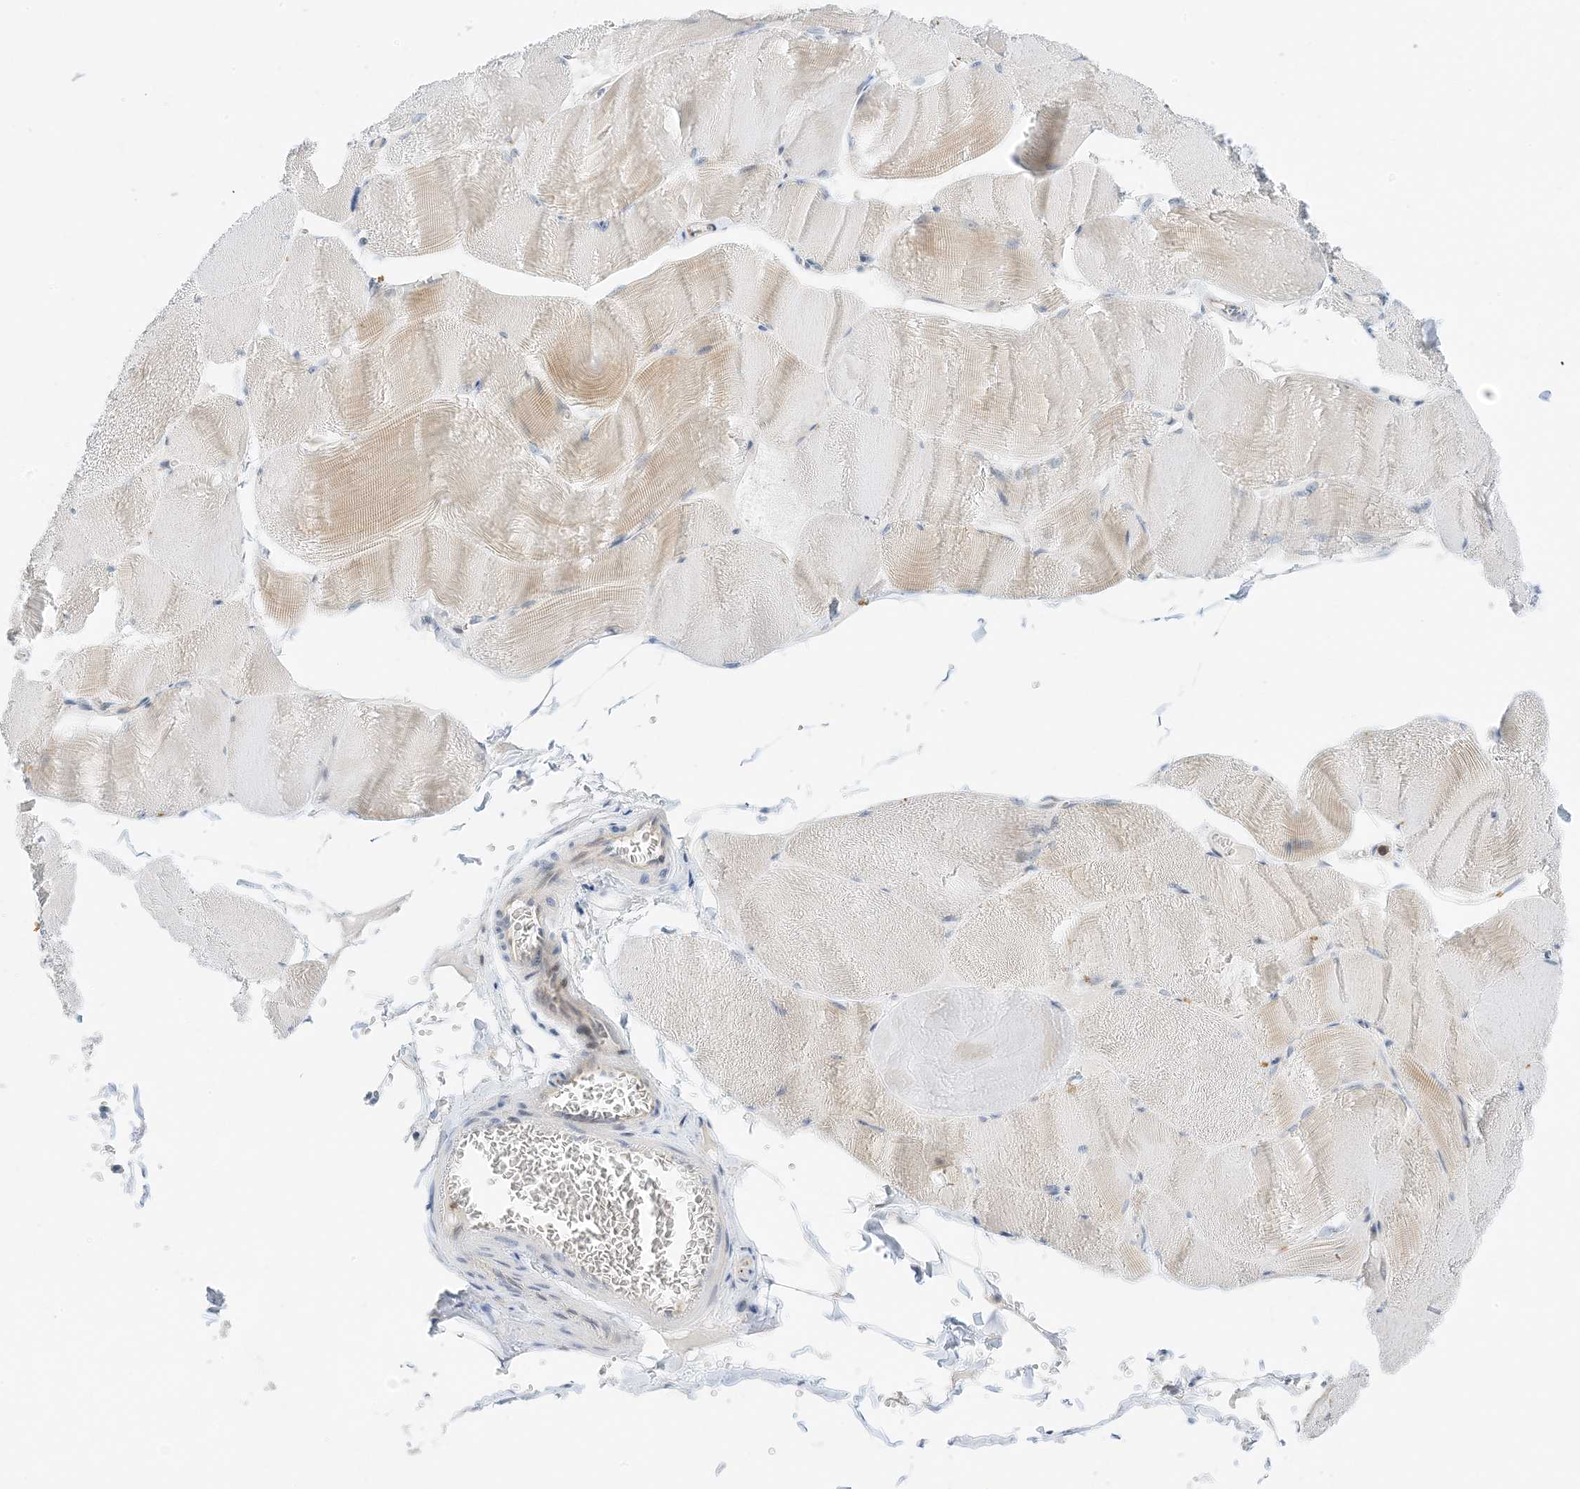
{"staining": {"intensity": "negative", "quantity": "none", "location": "none"}, "tissue": "skeletal muscle", "cell_type": "Myocytes", "image_type": "normal", "snomed": [{"axis": "morphology", "description": "Normal tissue, NOS"}, {"axis": "morphology", "description": "Basal cell carcinoma"}, {"axis": "topography", "description": "Skeletal muscle"}], "caption": "High power microscopy micrograph of an IHC micrograph of unremarkable skeletal muscle, revealing no significant positivity in myocytes.", "gene": "KIFBP", "patient": {"sex": "female", "age": 64}}